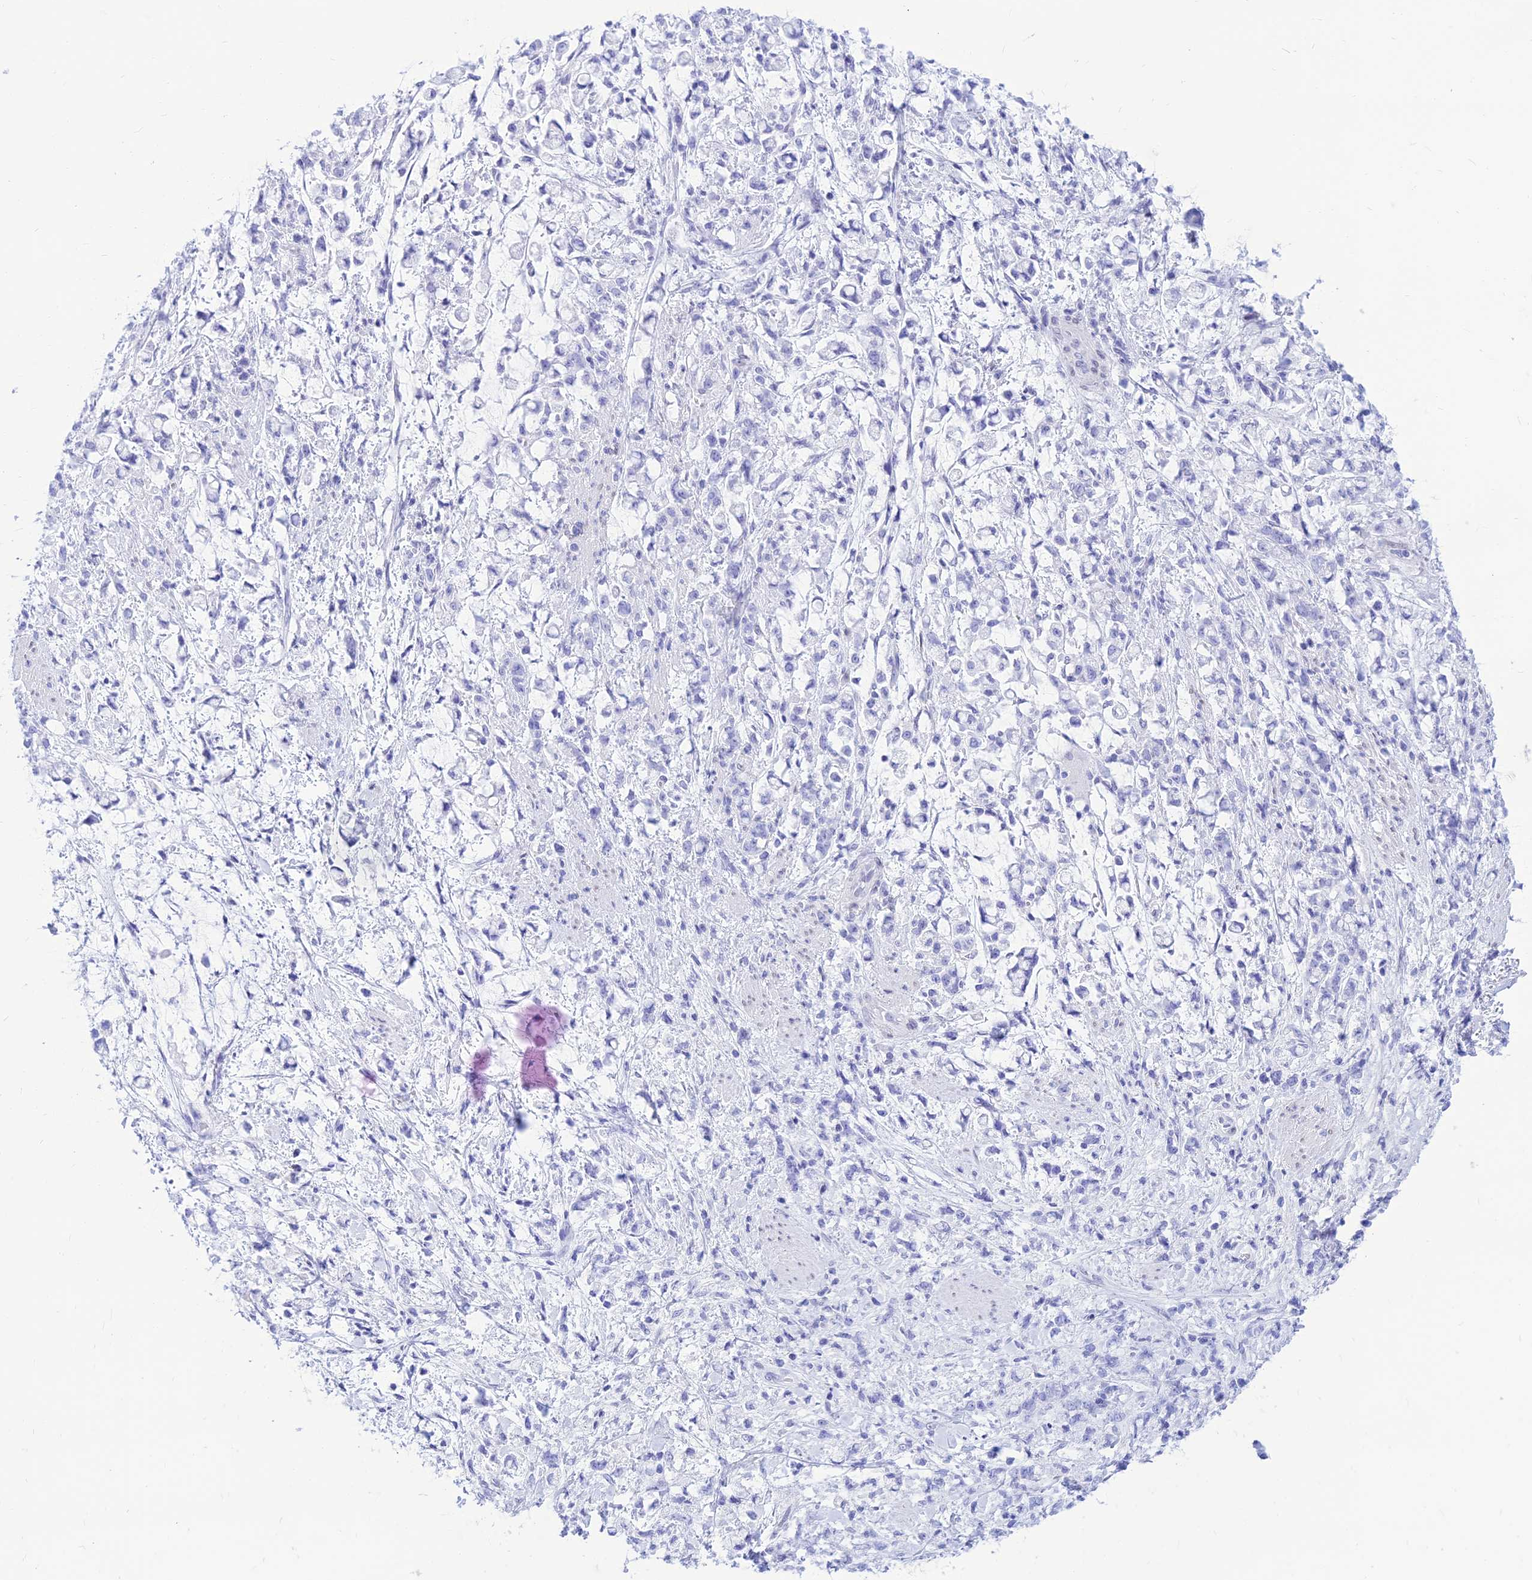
{"staining": {"intensity": "negative", "quantity": "none", "location": "none"}, "tissue": "stomach cancer", "cell_type": "Tumor cells", "image_type": "cancer", "snomed": [{"axis": "morphology", "description": "Adenocarcinoma, NOS"}, {"axis": "topography", "description": "Stomach"}], "caption": "A micrograph of human stomach cancer (adenocarcinoma) is negative for staining in tumor cells.", "gene": "PRNP", "patient": {"sex": "female", "age": 60}}